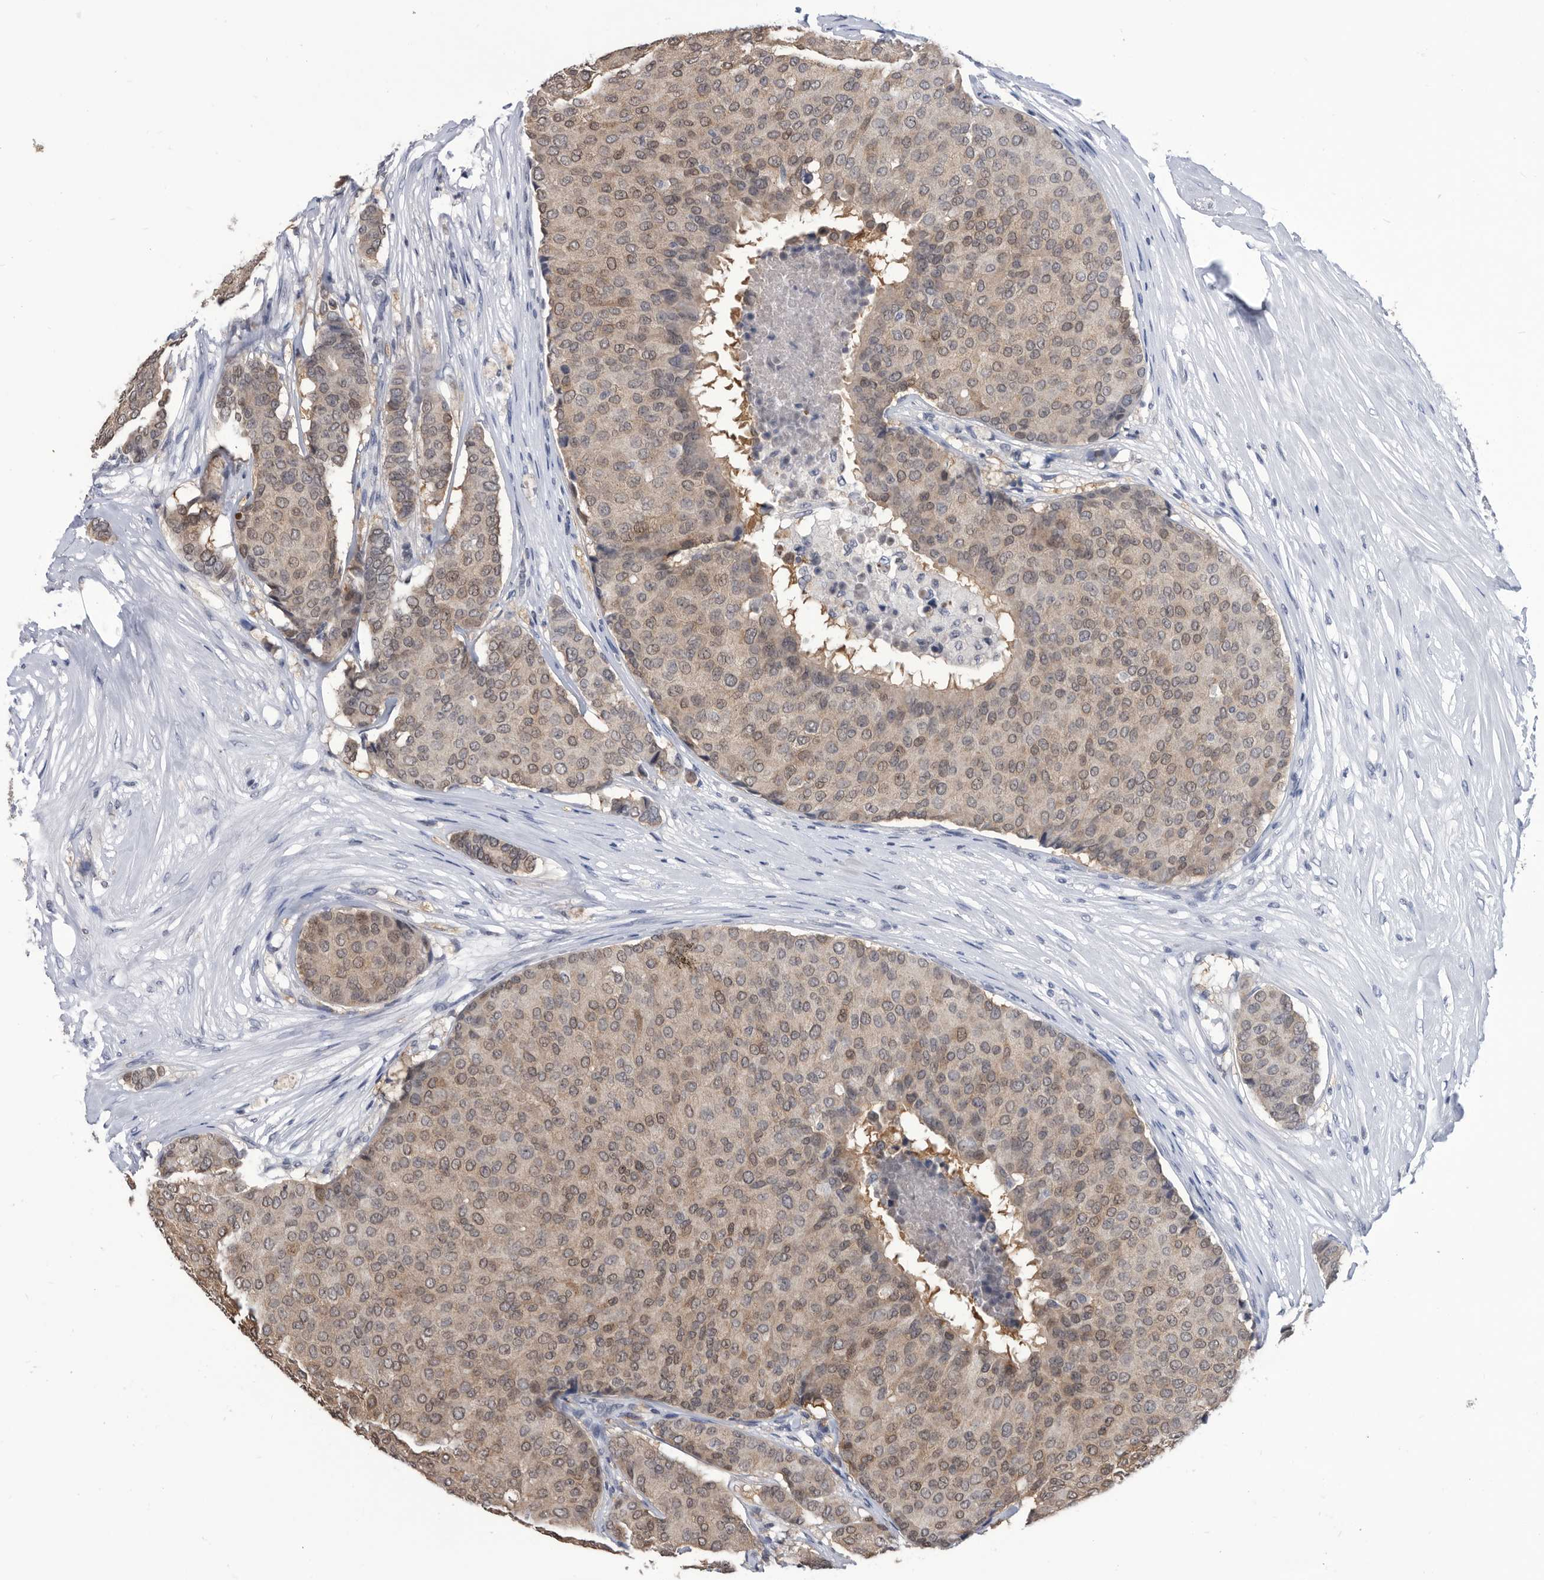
{"staining": {"intensity": "moderate", "quantity": "25%-75%", "location": "cytoplasmic/membranous,nuclear"}, "tissue": "breast cancer", "cell_type": "Tumor cells", "image_type": "cancer", "snomed": [{"axis": "morphology", "description": "Duct carcinoma"}, {"axis": "topography", "description": "Breast"}], "caption": "DAB immunohistochemical staining of human breast cancer displays moderate cytoplasmic/membranous and nuclear protein staining in approximately 25%-75% of tumor cells.", "gene": "TSTD1", "patient": {"sex": "female", "age": 75}}